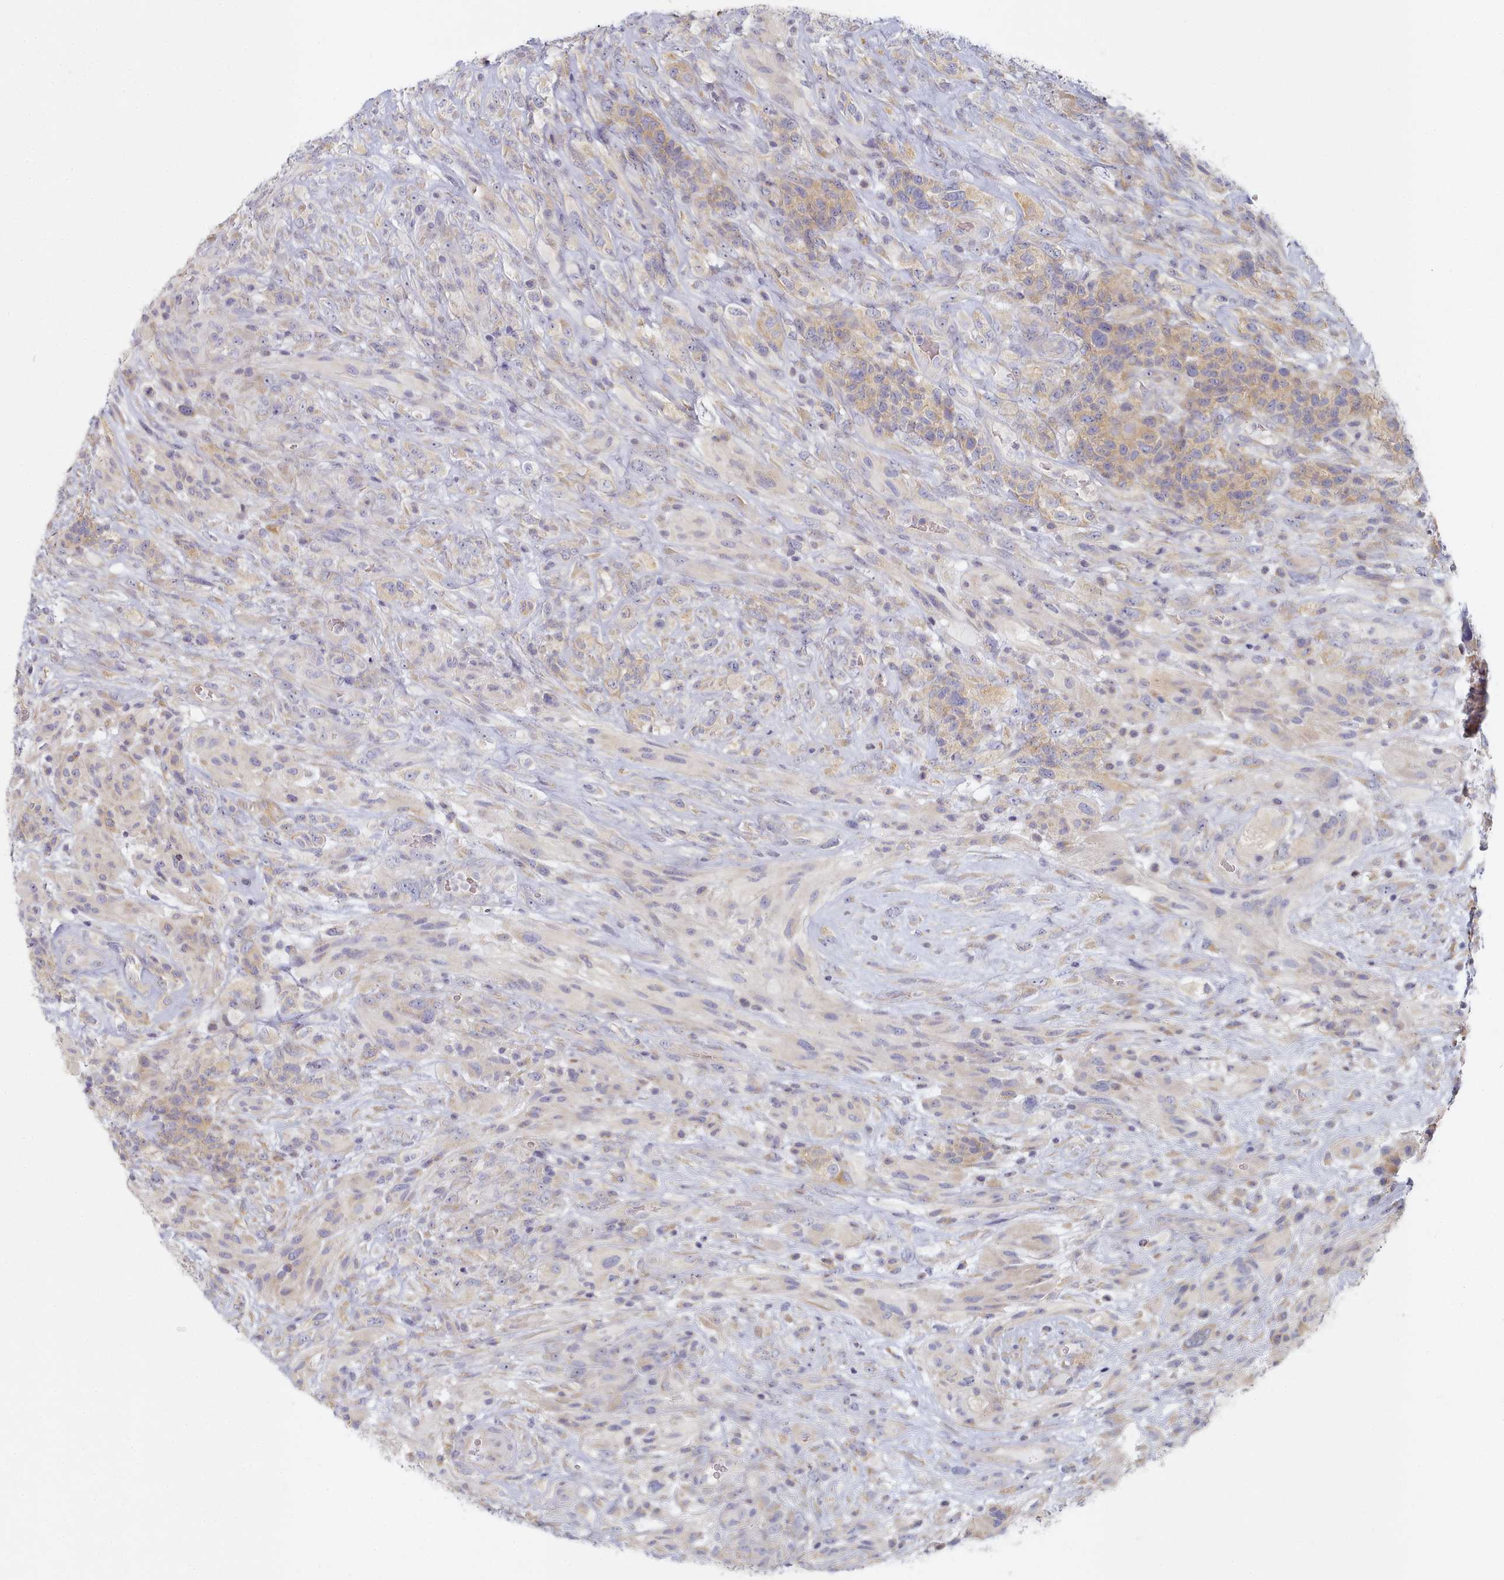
{"staining": {"intensity": "weak", "quantity": "<25%", "location": "cytoplasmic/membranous"}, "tissue": "glioma", "cell_type": "Tumor cells", "image_type": "cancer", "snomed": [{"axis": "morphology", "description": "Glioma, malignant, High grade"}, {"axis": "topography", "description": "Brain"}], "caption": "Immunohistochemistry image of human malignant high-grade glioma stained for a protein (brown), which exhibits no positivity in tumor cells.", "gene": "TYW1B", "patient": {"sex": "male", "age": 61}}